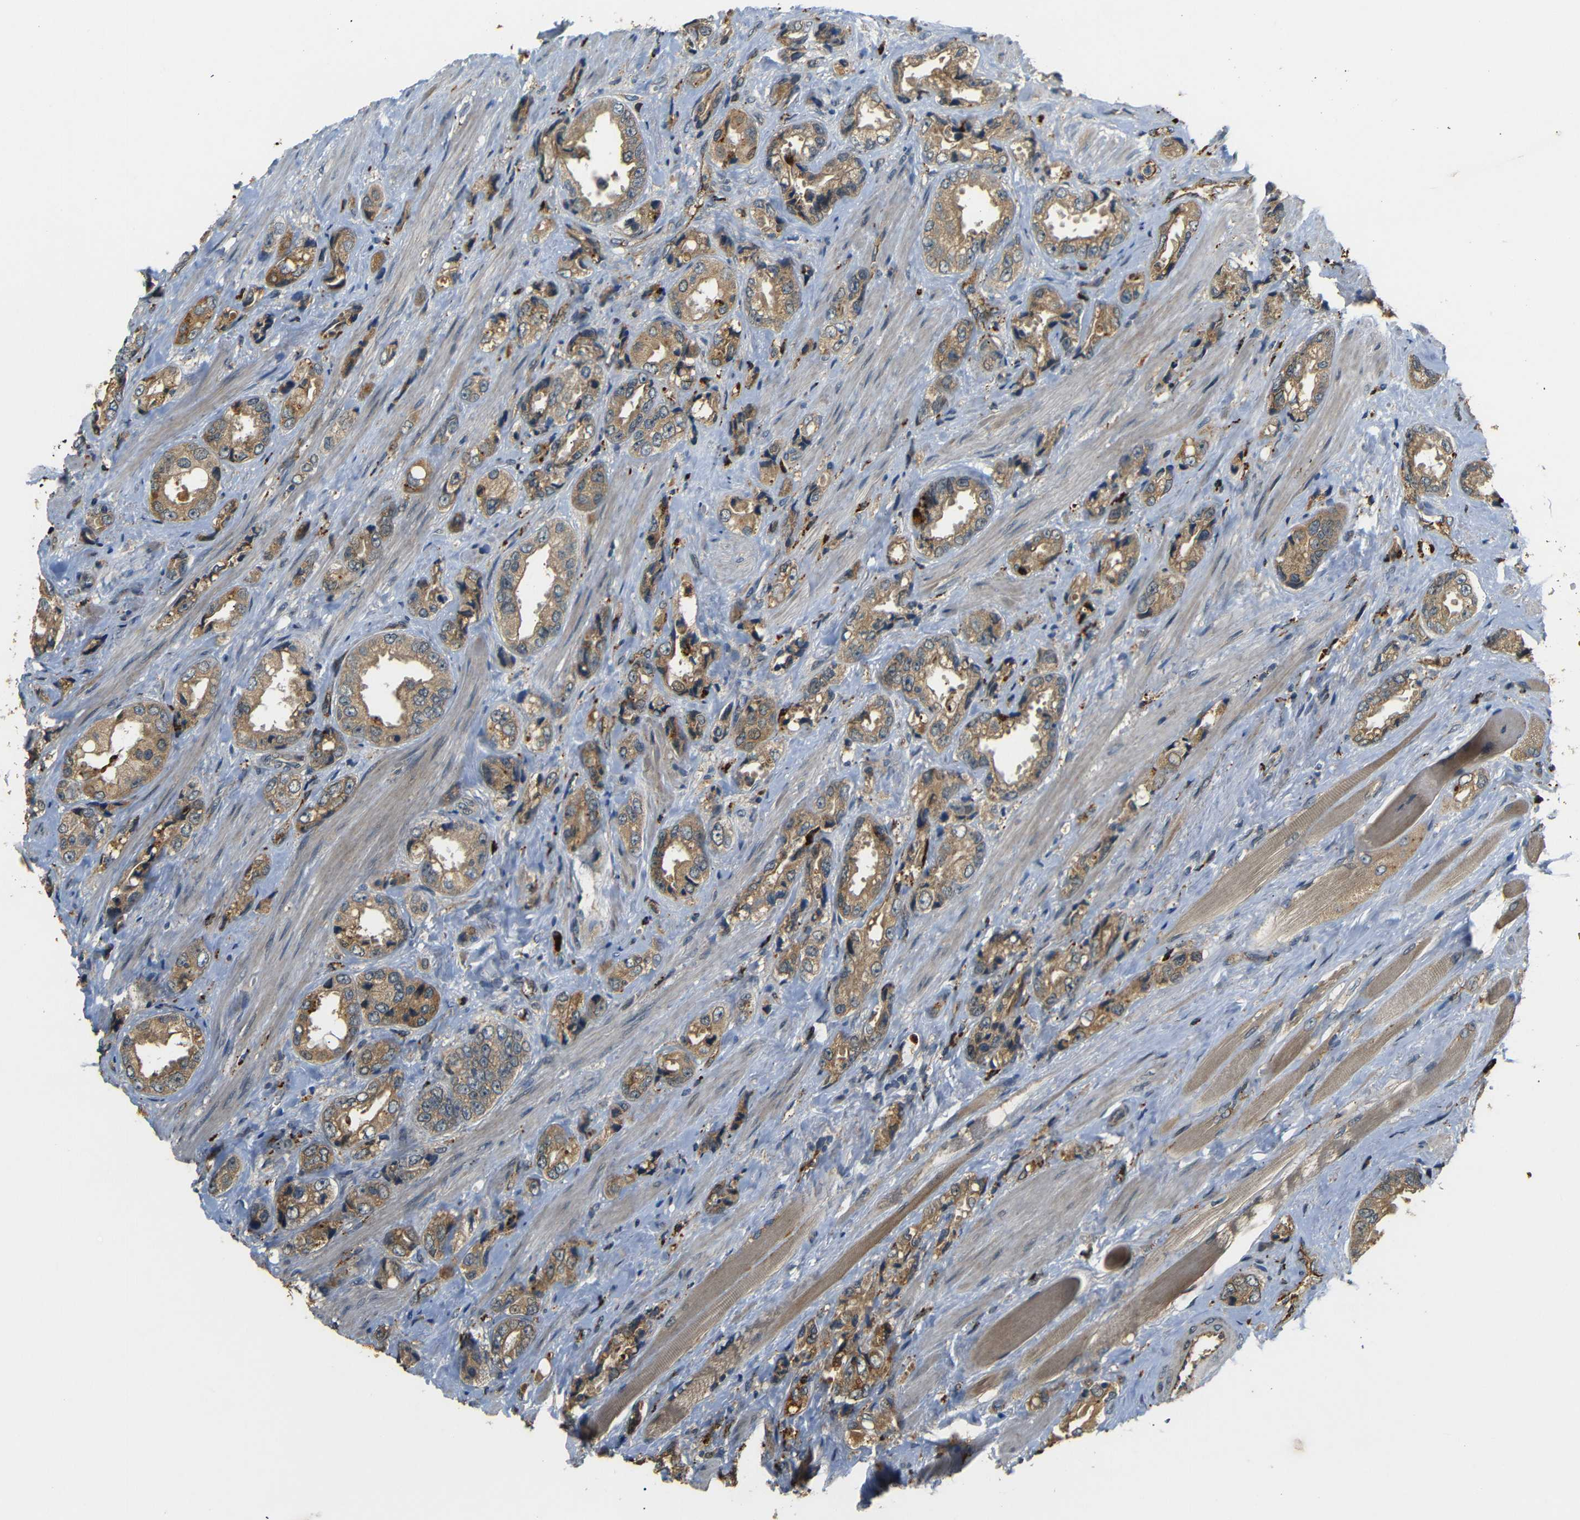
{"staining": {"intensity": "moderate", "quantity": ">75%", "location": "cytoplasmic/membranous"}, "tissue": "prostate cancer", "cell_type": "Tumor cells", "image_type": "cancer", "snomed": [{"axis": "morphology", "description": "Adenocarcinoma, High grade"}, {"axis": "topography", "description": "Prostate"}], "caption": "A brown stain highlights moderate cytoplasmic/membranous expression of a protein in prostate cancer (high-grade adenocarcinoma) tumor cells.", "gene": "ATP7A", "patient": {"sex": "male", "age": 61}}